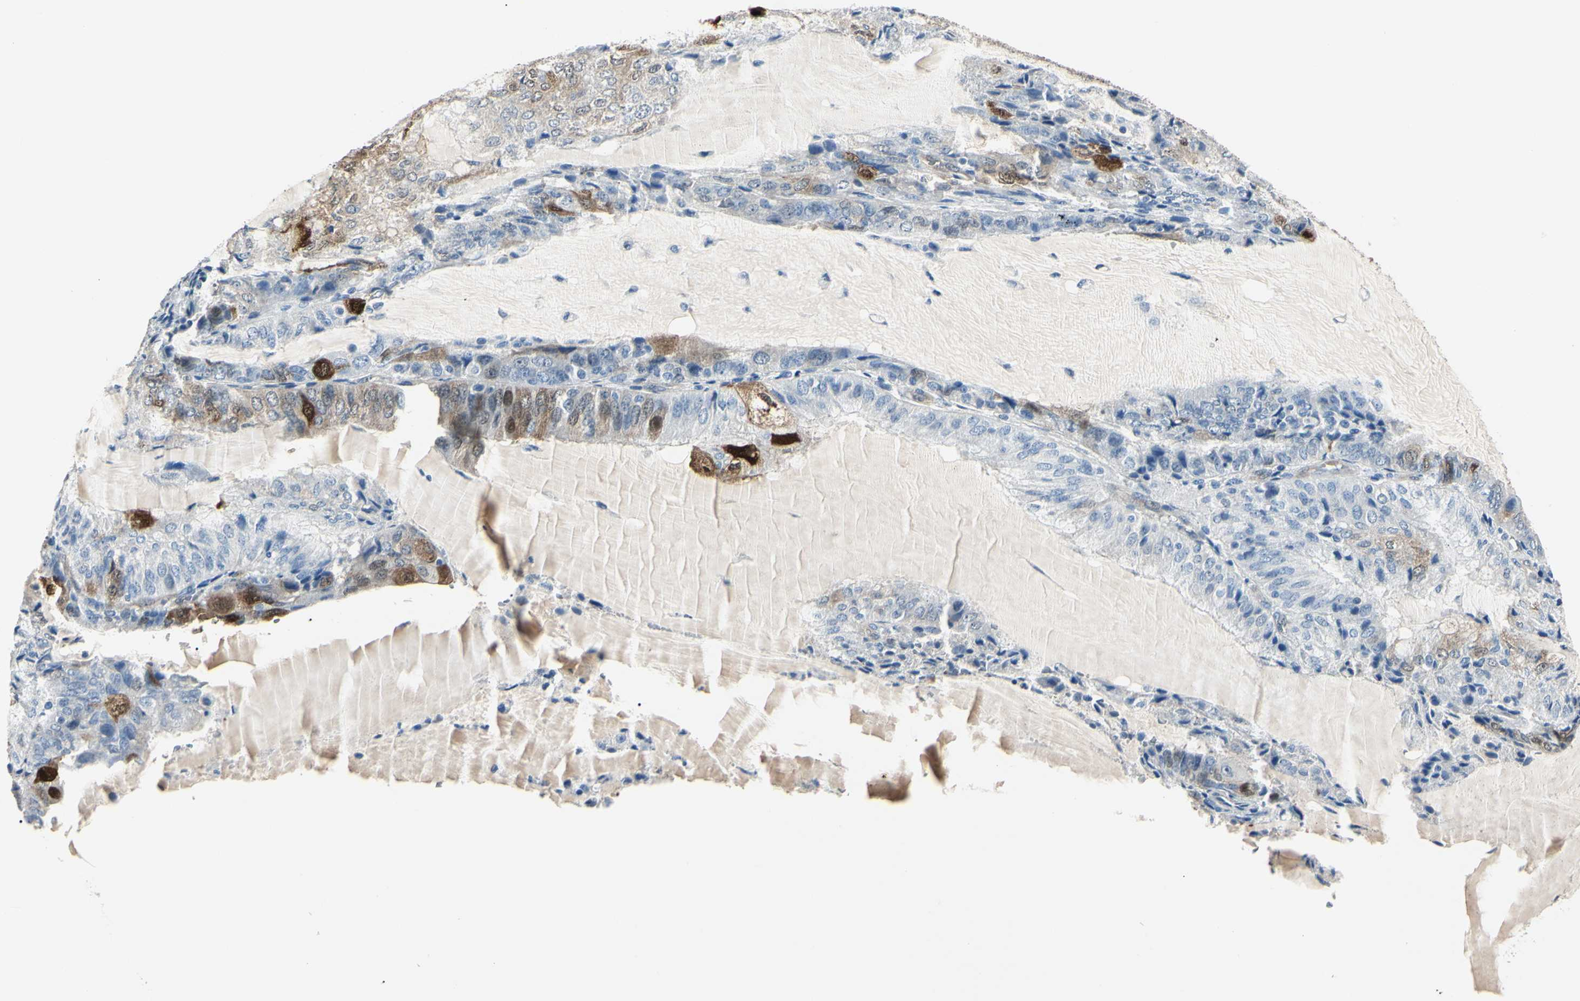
{"staining": {"intensity": "strong", "quantity": "<25%", "location": "cytoplasmic/membranous,nuclear"}, "tissue": "endometrial cancer", "cell_type": "Tumor cells", "image_type": "cancer", "snomed": [{"axis": "morphology", "description": "Adenocarcinoma, NOS"}, {"axis": "topography", "description": "Endometrium"}], "caption": "Immunohistochemical staining of adenocarcinoma (endometrial) reveals medium levels of strong cytoplasmic/membranous and nuclear protein expression in about <25% of tumor cells. (brown staining indicates protein expression, while blue staining denotes nuclei).", "gene": "AKR1C3", "patient": {"sex": "female", "age": 81}}